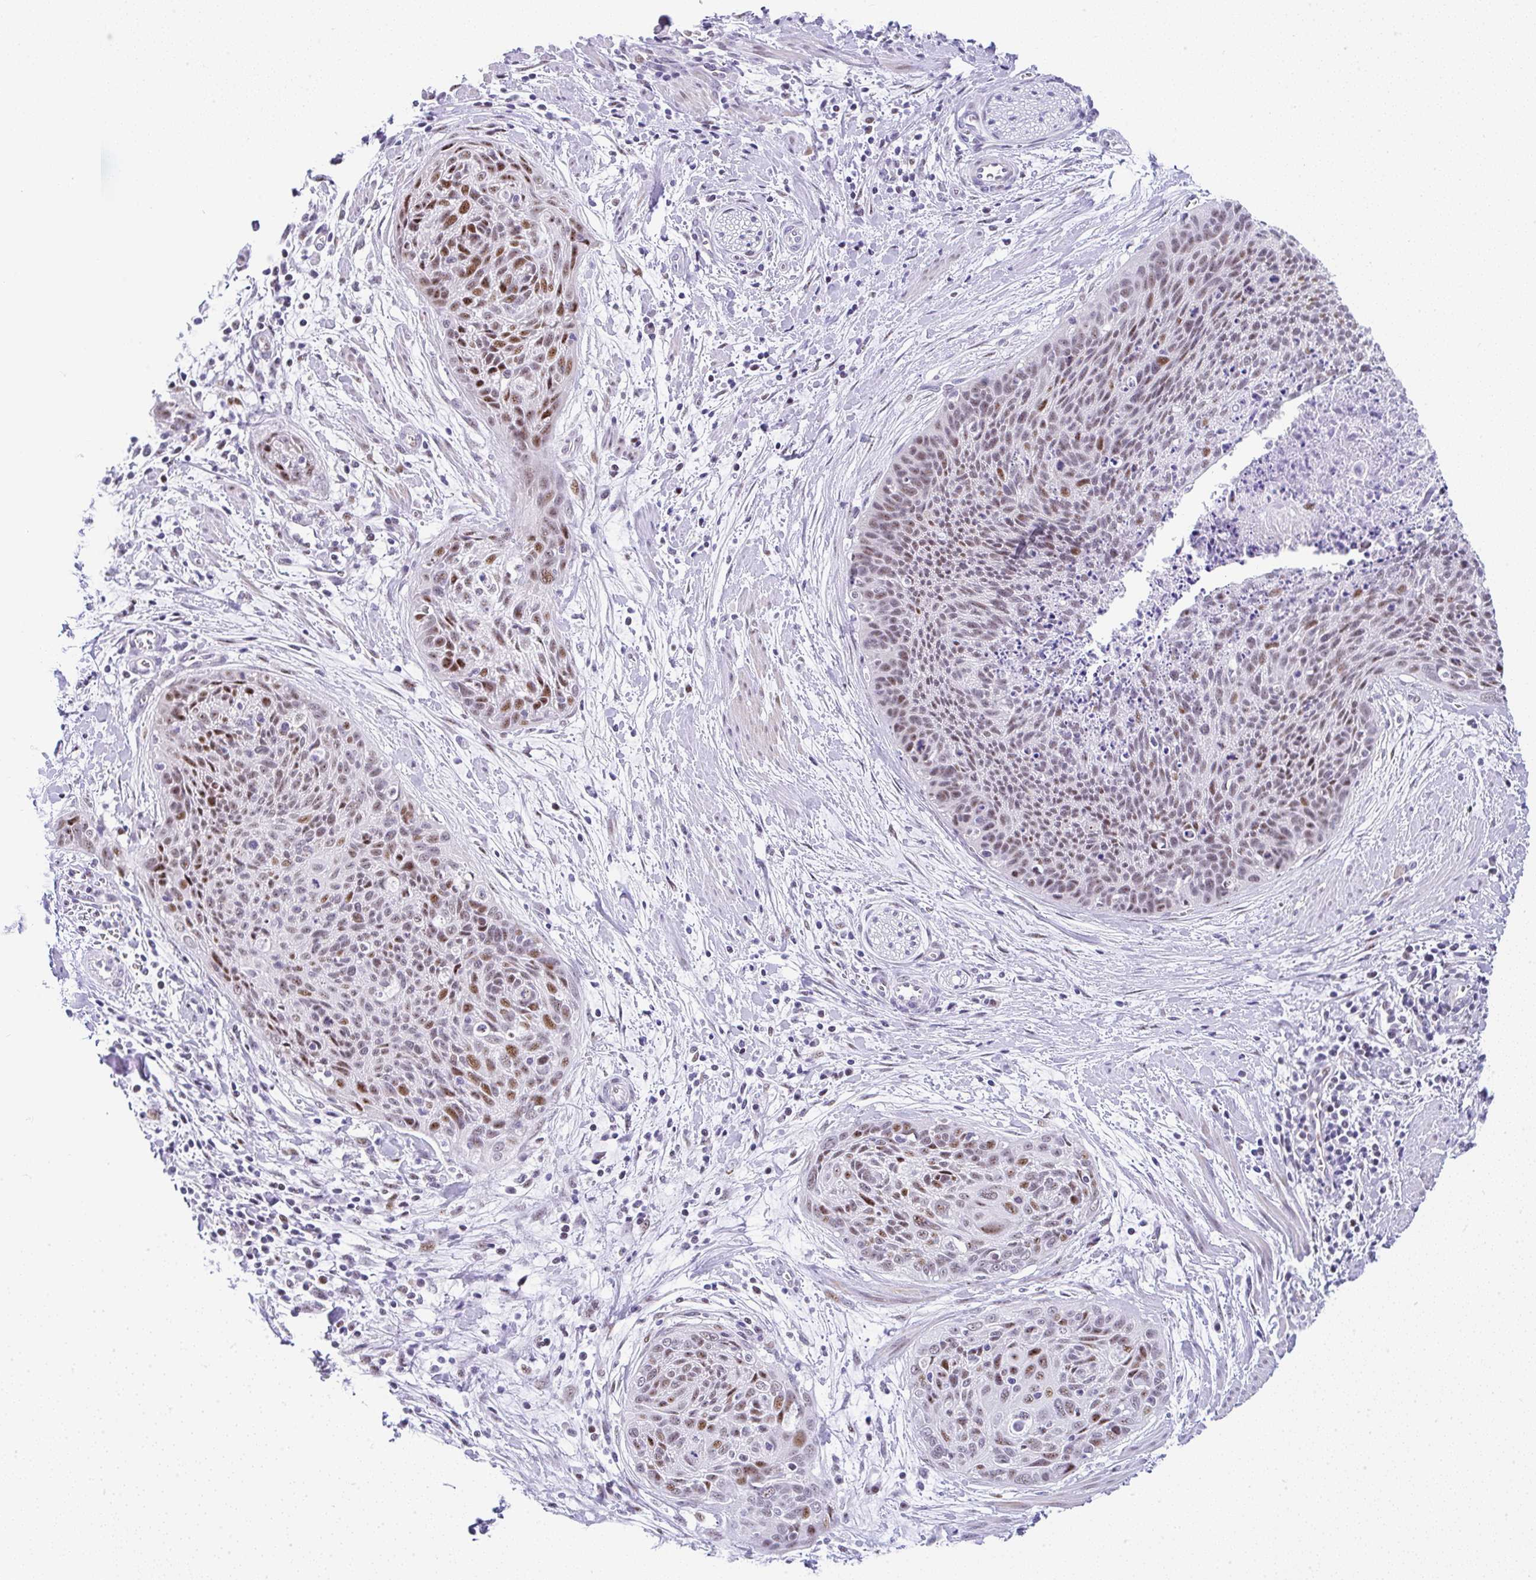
{"staining": {"intensity": "moderate", "quantity": "25%-75%", "location": "nuclear"}, "tissue": "cervical cancer", "cell_type": "Tumor cells", "image_type": "cancer", "snomed": [{"axis": "morphology", "description": "Squamous cell carcinoma, NOS"}, {"axis": "topography", "description": "Cervix"}], "caption": "An image showing moderate nuclear staining in approximately 25%-75% of tumor cells in cervical cancer (squamous cell carcinoma), as visualized by brown immunohistochemical staining.", "gene": "NR1D2", "patient": {"sex": "female", "age": 55}}